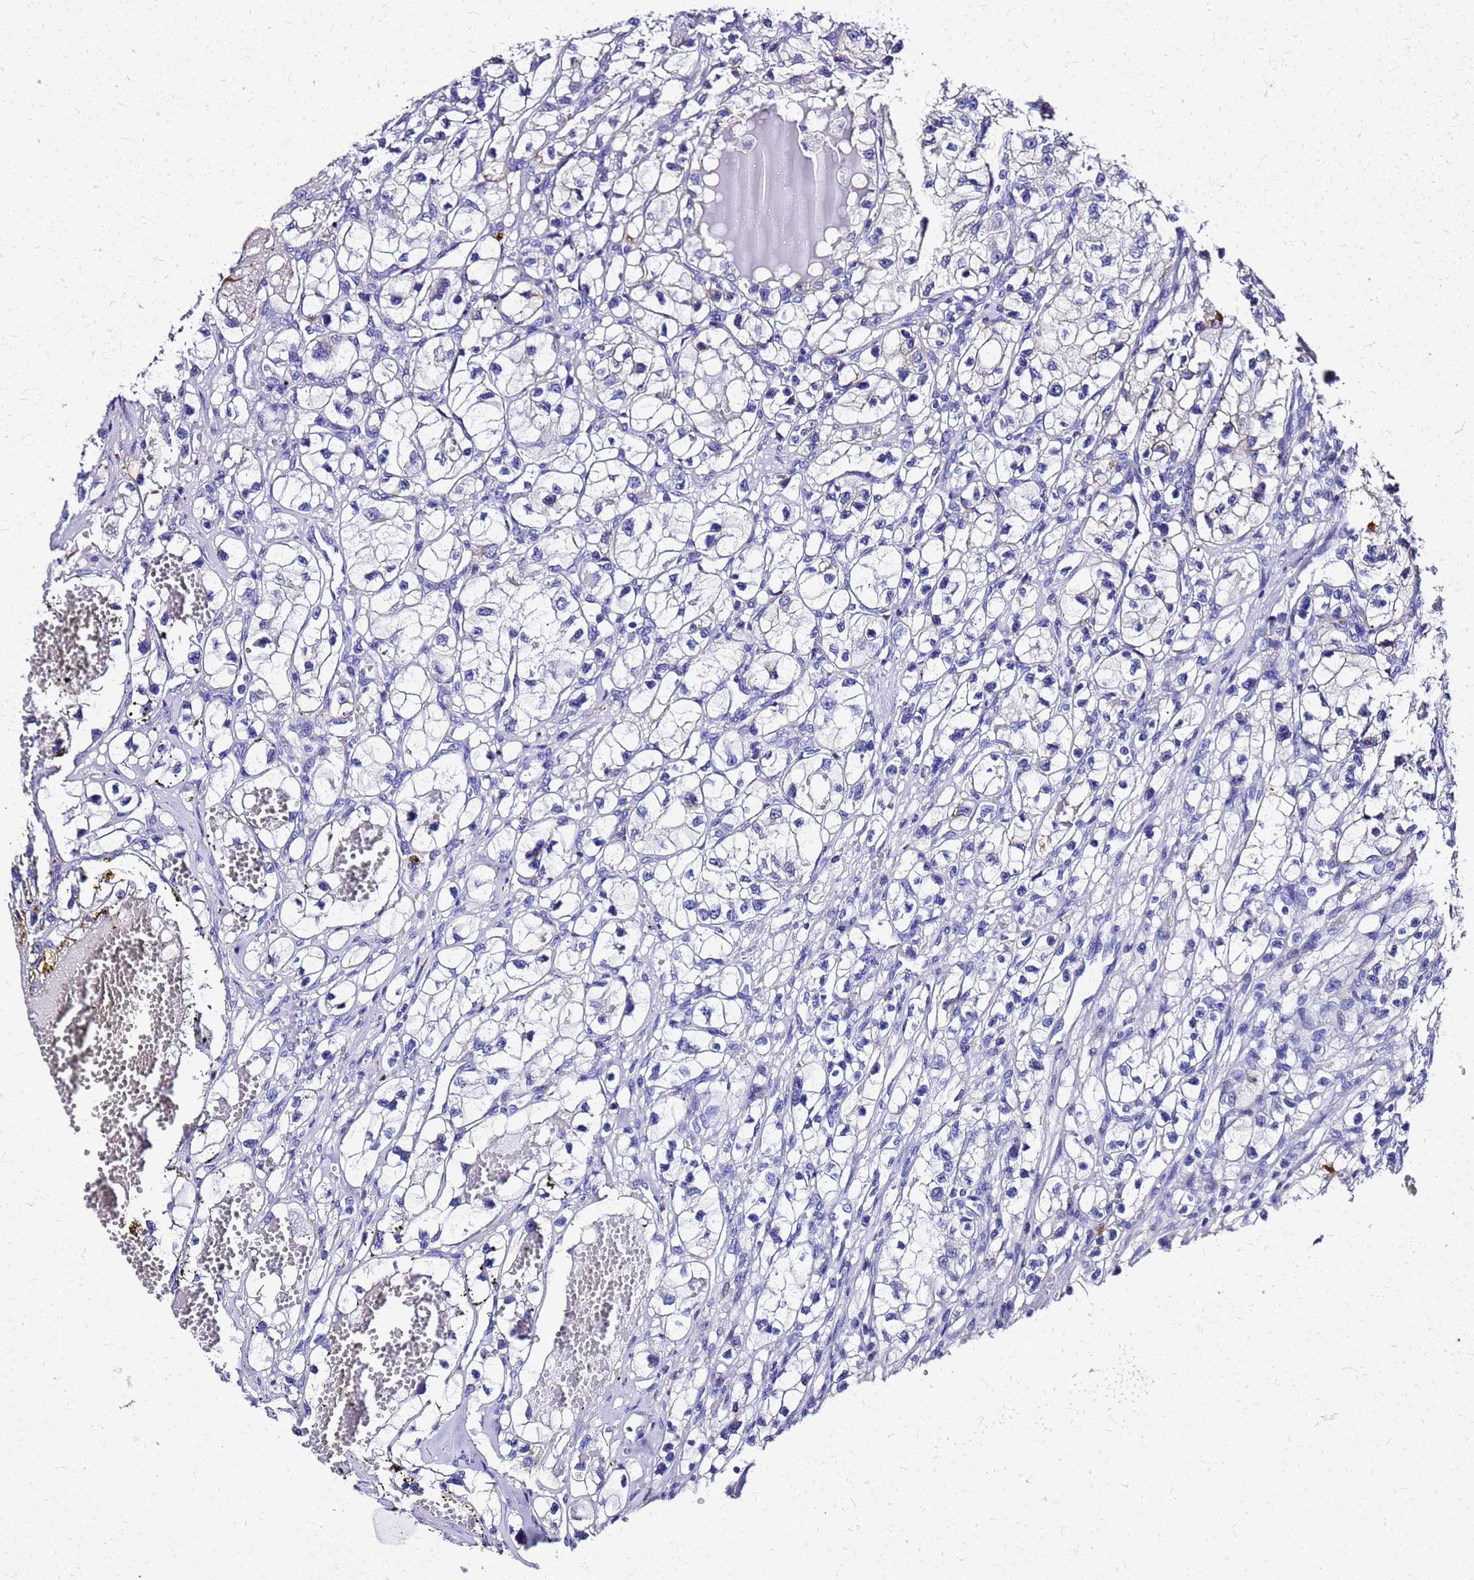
{"staining": {"intensity": "negative", "quantity": "none", "location": "none"}, "tissue": "renal cancer", "cell_type": "Tumor cells", "image_type": "cancer", "snomed": [{"axis": "morphology", "description": "Adenocarcinoma, NOS"}, {"axis": "topography", "description": "Kidney"}], "caption": "Immunohistochemistry (IHC) of adenocarcinoma (renal) shows no staining in tumor cells.", "gene": "SMIM21", "patient": {"sex": "female", "age": 57}}